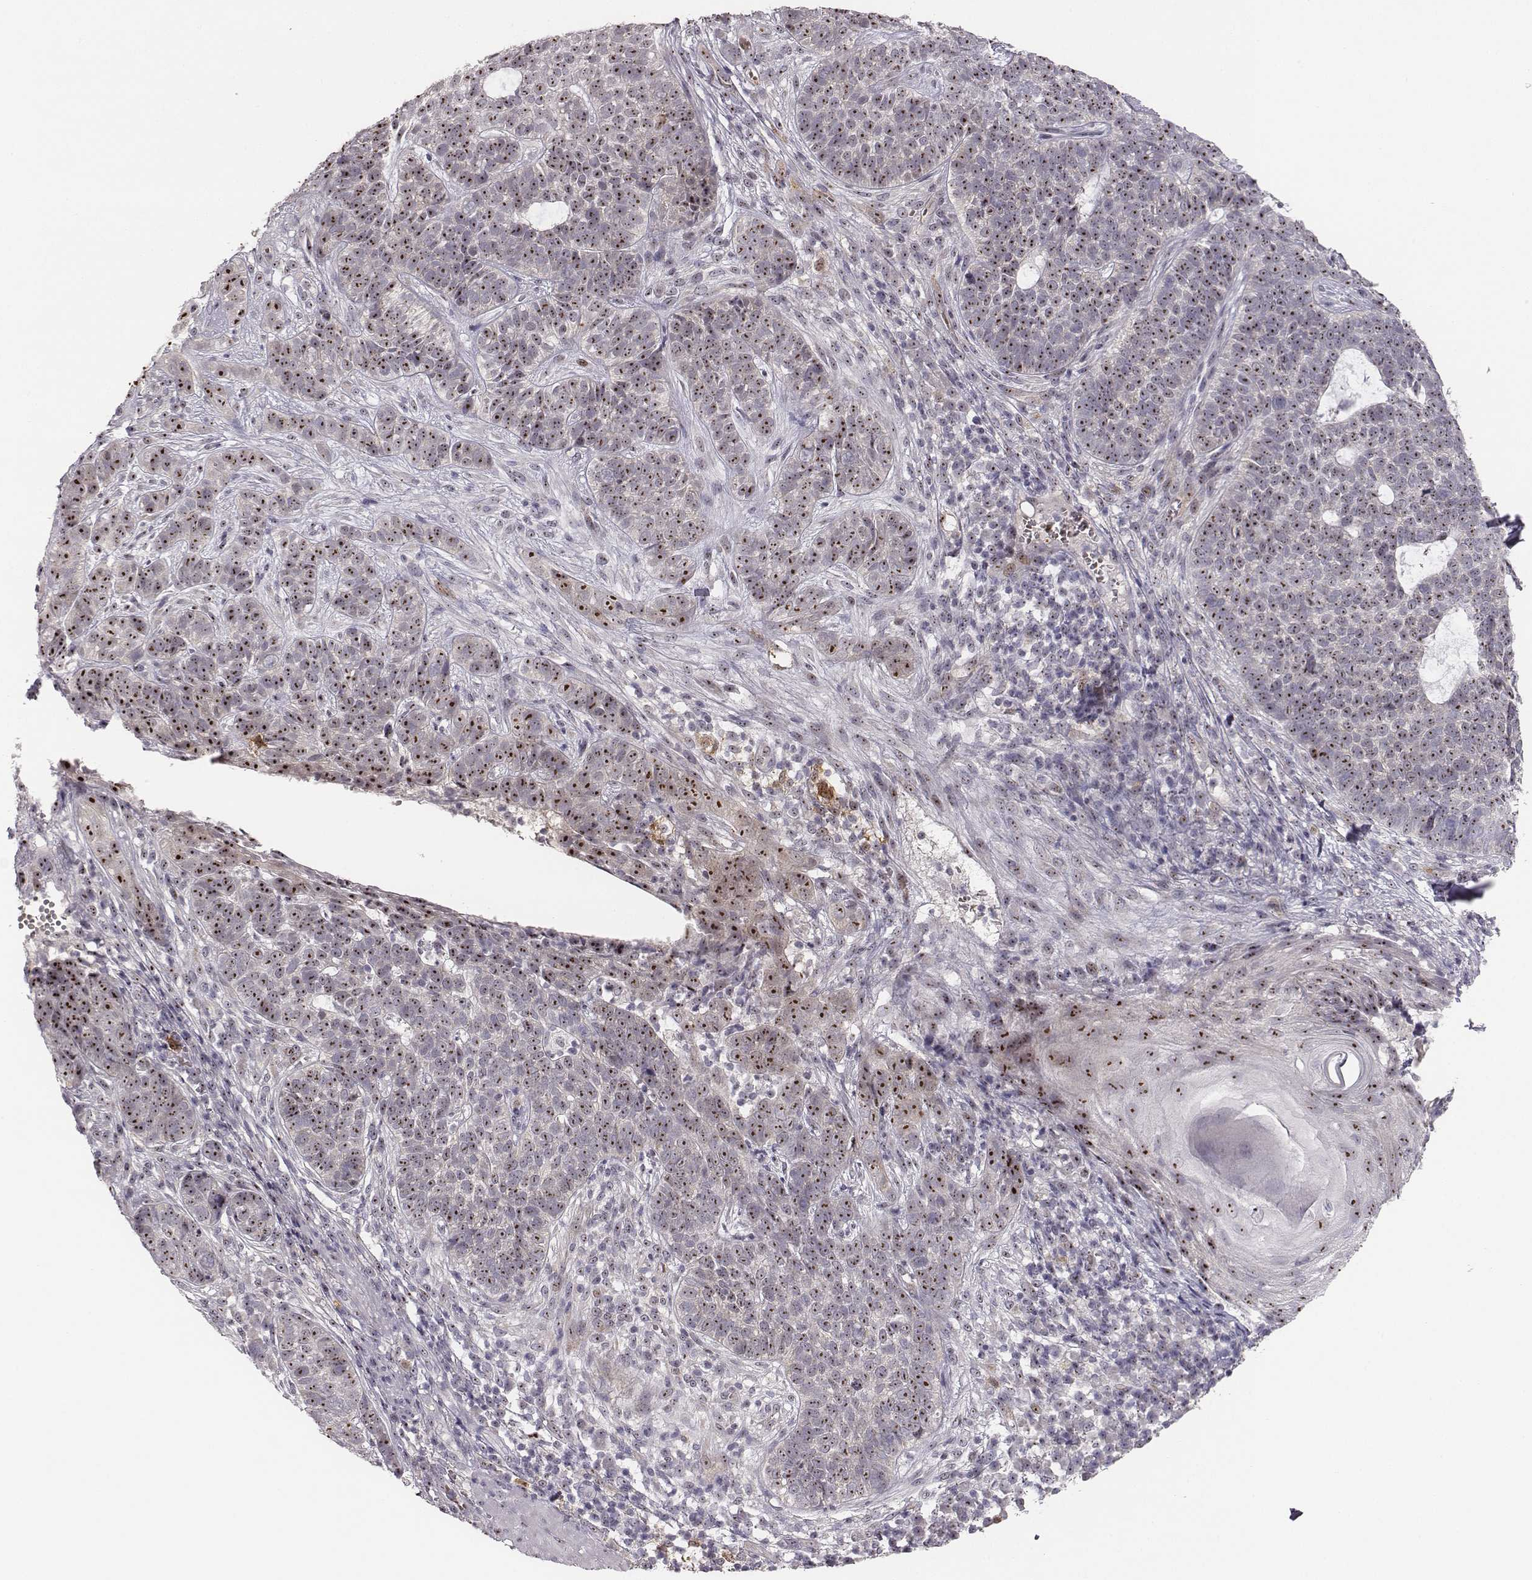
{"staining": {"intensity": "strong", "quantity": ">75%", "location": "nuclear"}, "tissue": "skin cancer", "cell_type": "Tumor cells", "image_type": "cancer", "snomed": [{"axis": "morphology", "description": "Basal cell carcinoma"}, {"axis": "topography", "description": "Skin"}], "caption": "About >75% of tumor cells in skin cancer (basal cell carcinoma) show strong nuclear protein positivity as visualized by brown immunohistochemical staining.", "gene": "NIFK", "patient": {"sex": "female", "age": 69}}